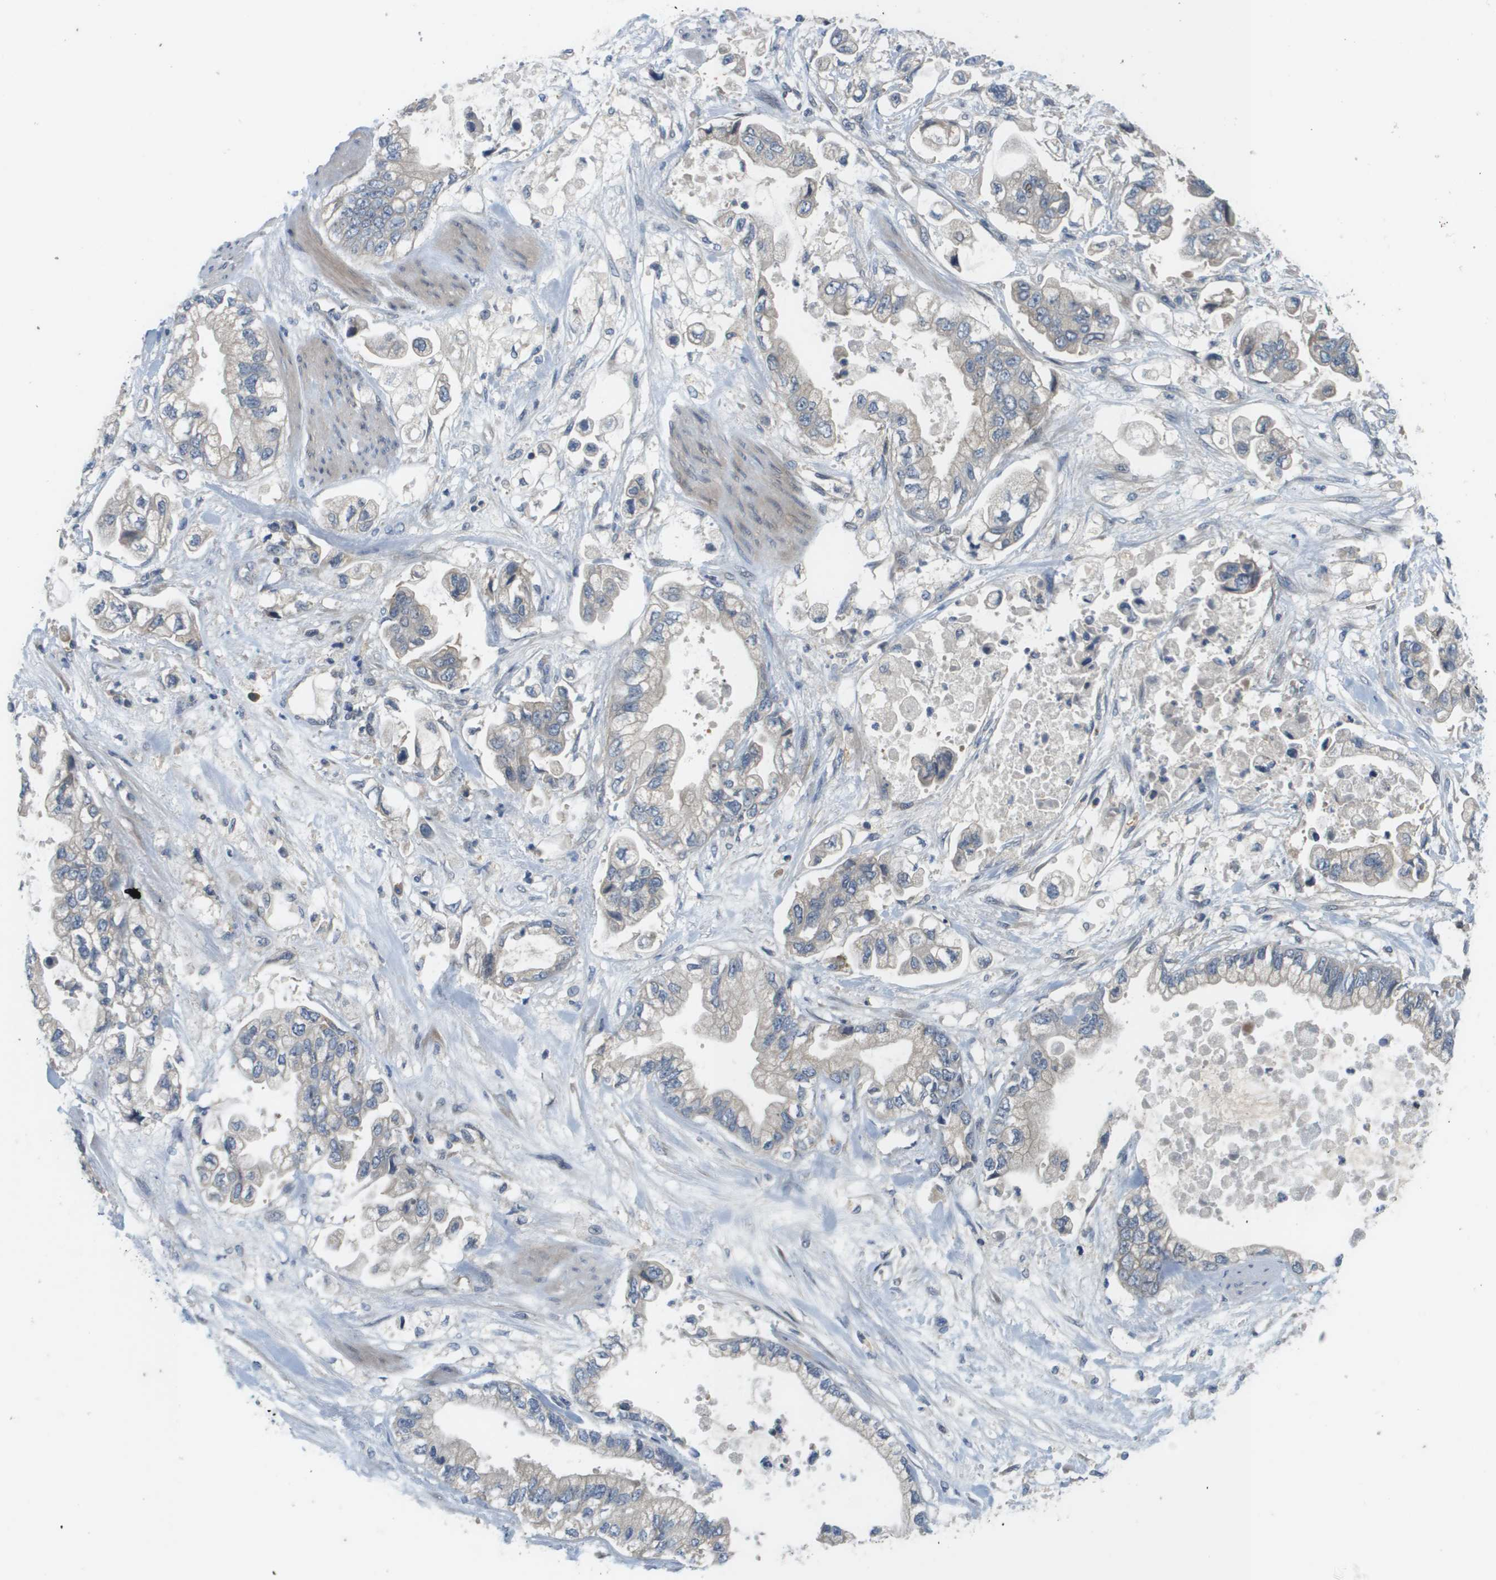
{"staining": {"intensity": "negative", "quantity": "none", "location": "none"}, "tissue": "stomach cancer", "cell_type": "Tumor cells", "image_type": "cancer", "snomed": [{"axis": "morphology", "description": "Normal tissue, NOS"}, {"axis": "morphology", "description": "Adenocarcinoma, NOS"}, {"axis": "topography", "description": "Stomach"}], "caption": "Immunohistochemistry of stomach cancer shows no expression in tumor cells.", "gene": "SLC25A20", "patient": {"sex": "male", "age": 62}}